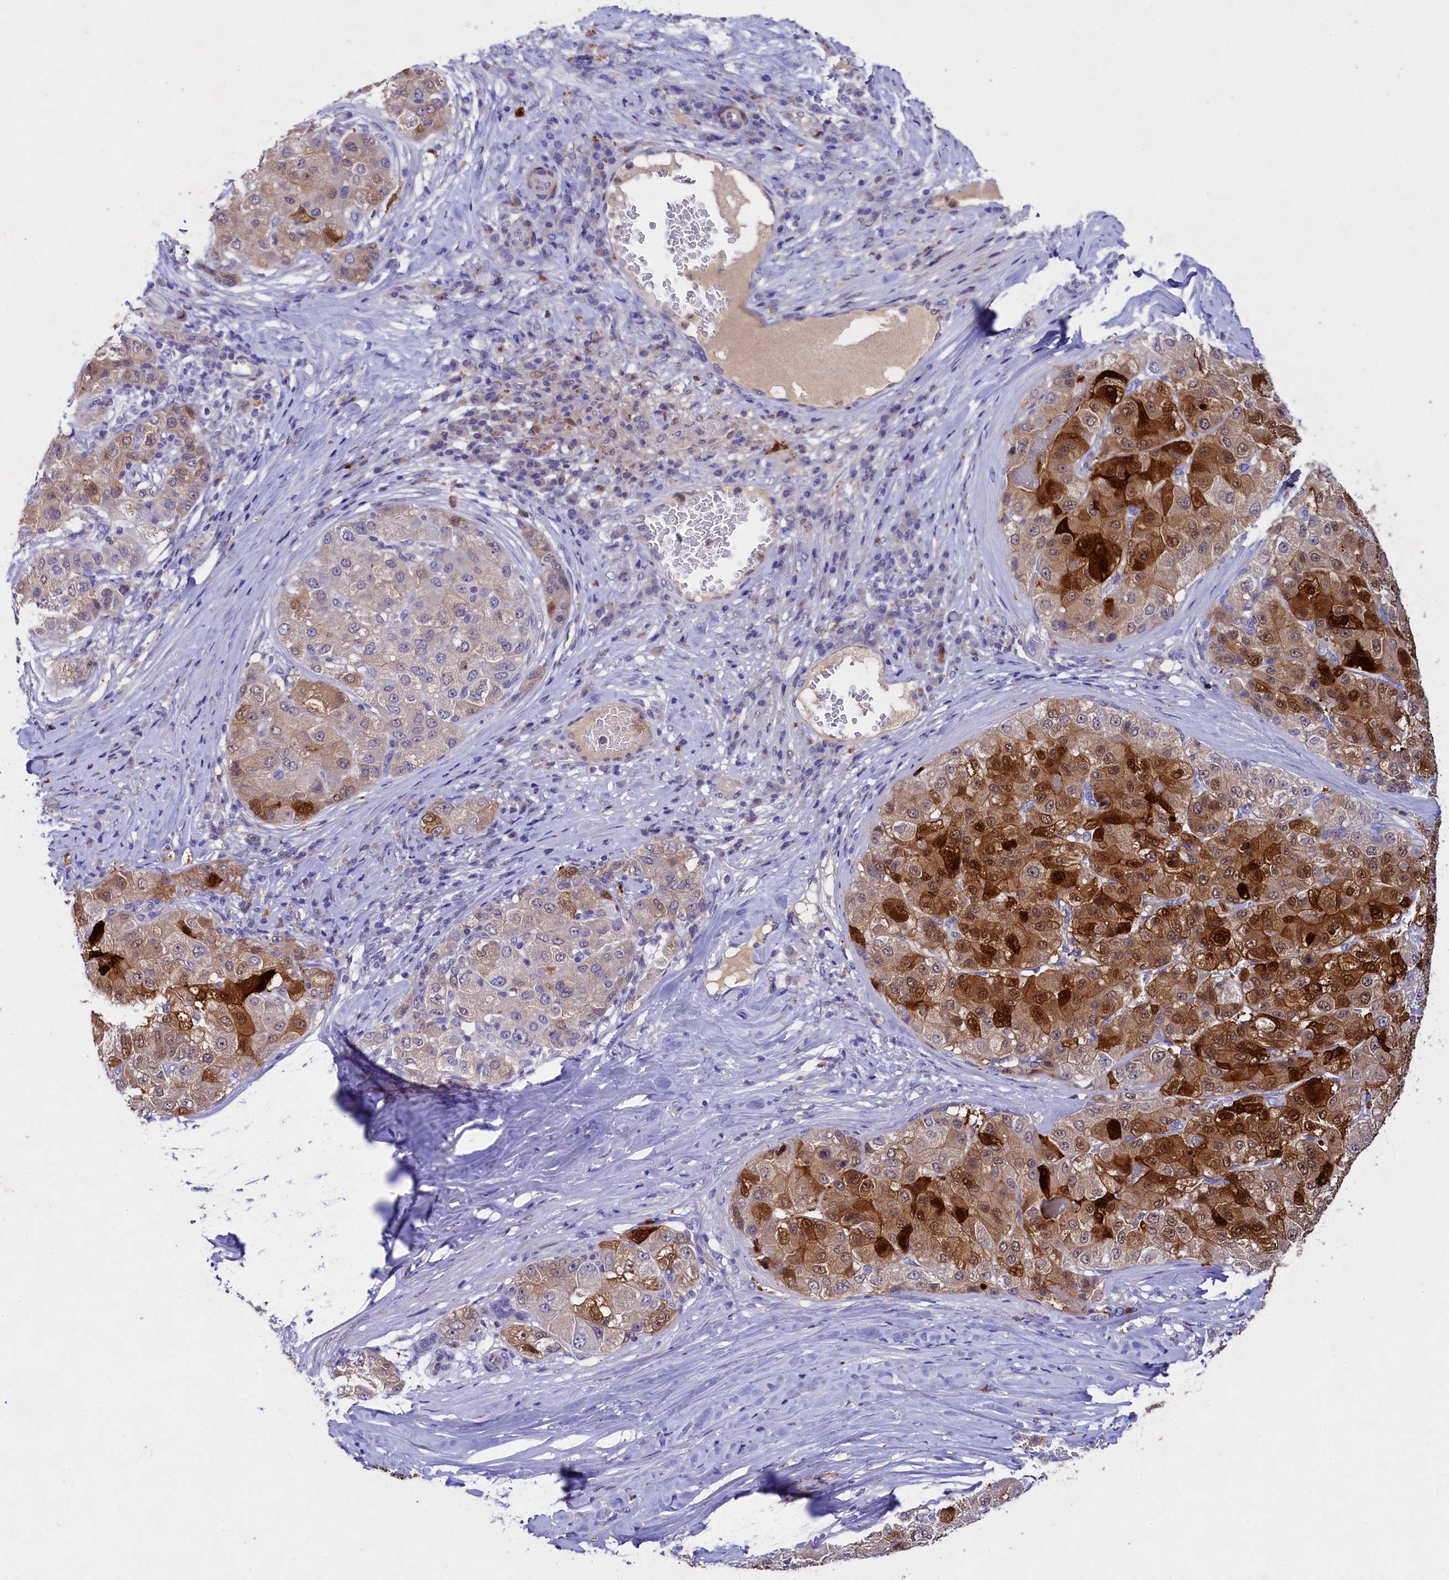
{"staining": {"intensity": "strong", "quantity": "25%-75%", "location": "cytoplasmic/membranous,nuclear"}, "tissue": "liver cancer", "cell_type": "Tumor cells", "image_type": "cancer", "snomed": [{"axis": "morphology", "description": "Carcinoma, Hepatocellular, NOS"}, {"axis": "topography", "description": "Liver"}], "caption": "This photomicrograph displays immunohistochemistry (IHC) staining of human liver cancer, with high strong cytoplasmic/membranous and nuclear staining in about 25%-75% of tumor cells.", "gene": "TGDS", "patient": {"sex": "male", "age": 80}}